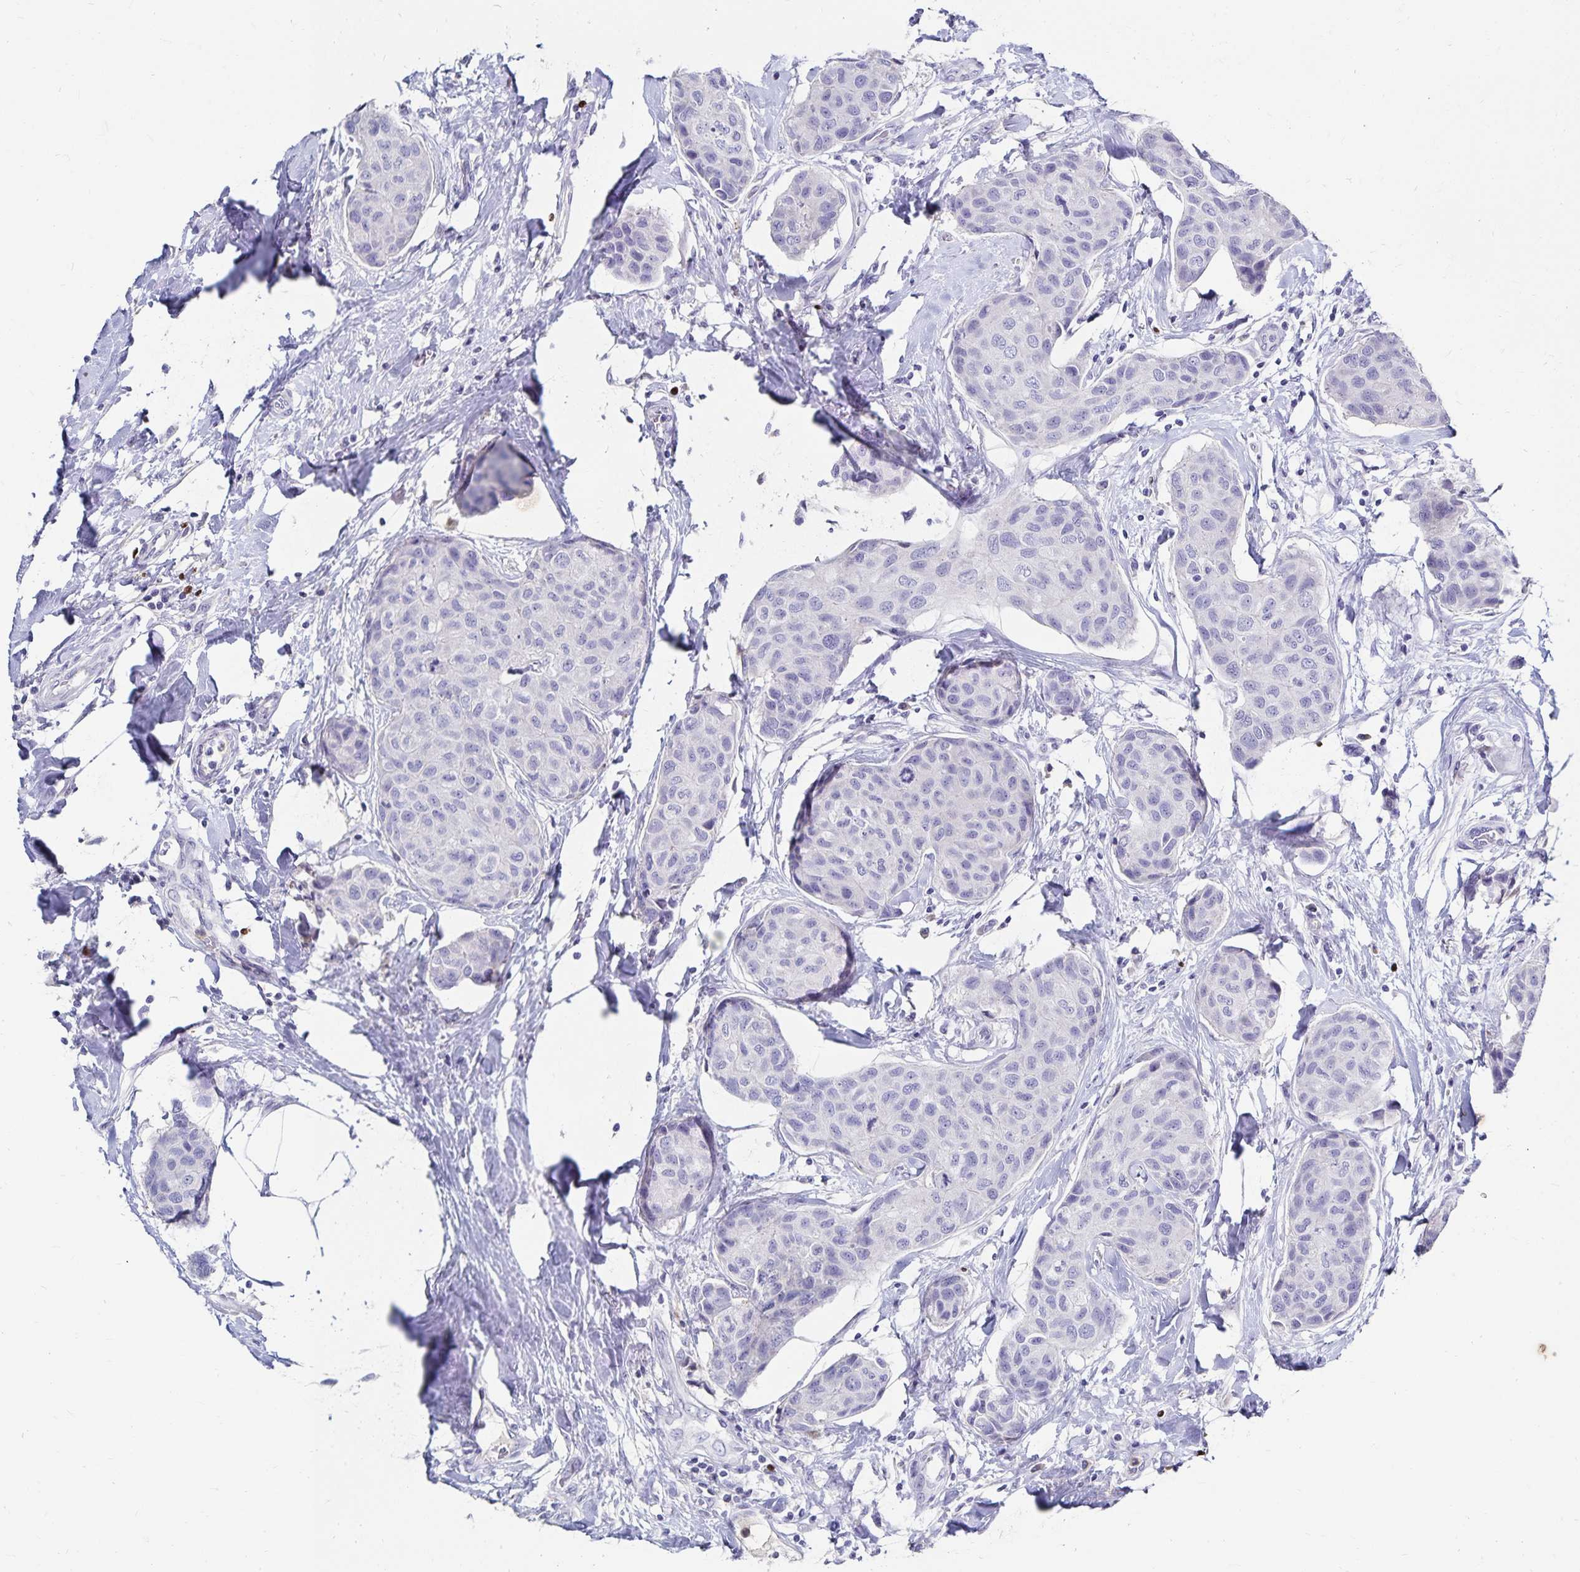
{"staining": {"intensity": "negative", "quantity": "none", "location": "none"}, "tissue": "breast cancer", "cell_type": "Tumor cells", "image_type": "cancer", "snomed": [{"axis": "morphology", "description": "Duct carcinoma"}, {"axis": "topography", "description": "Breast"}], "caption": "The immunohistochemistry histopathology image has no significant staining in tumor cells of breast cancer tissue. (Brightfield microscopy of DAB IHC at high magnification).", "gene": "PAX5", "patient": {"sex": "female", "age": 80}}